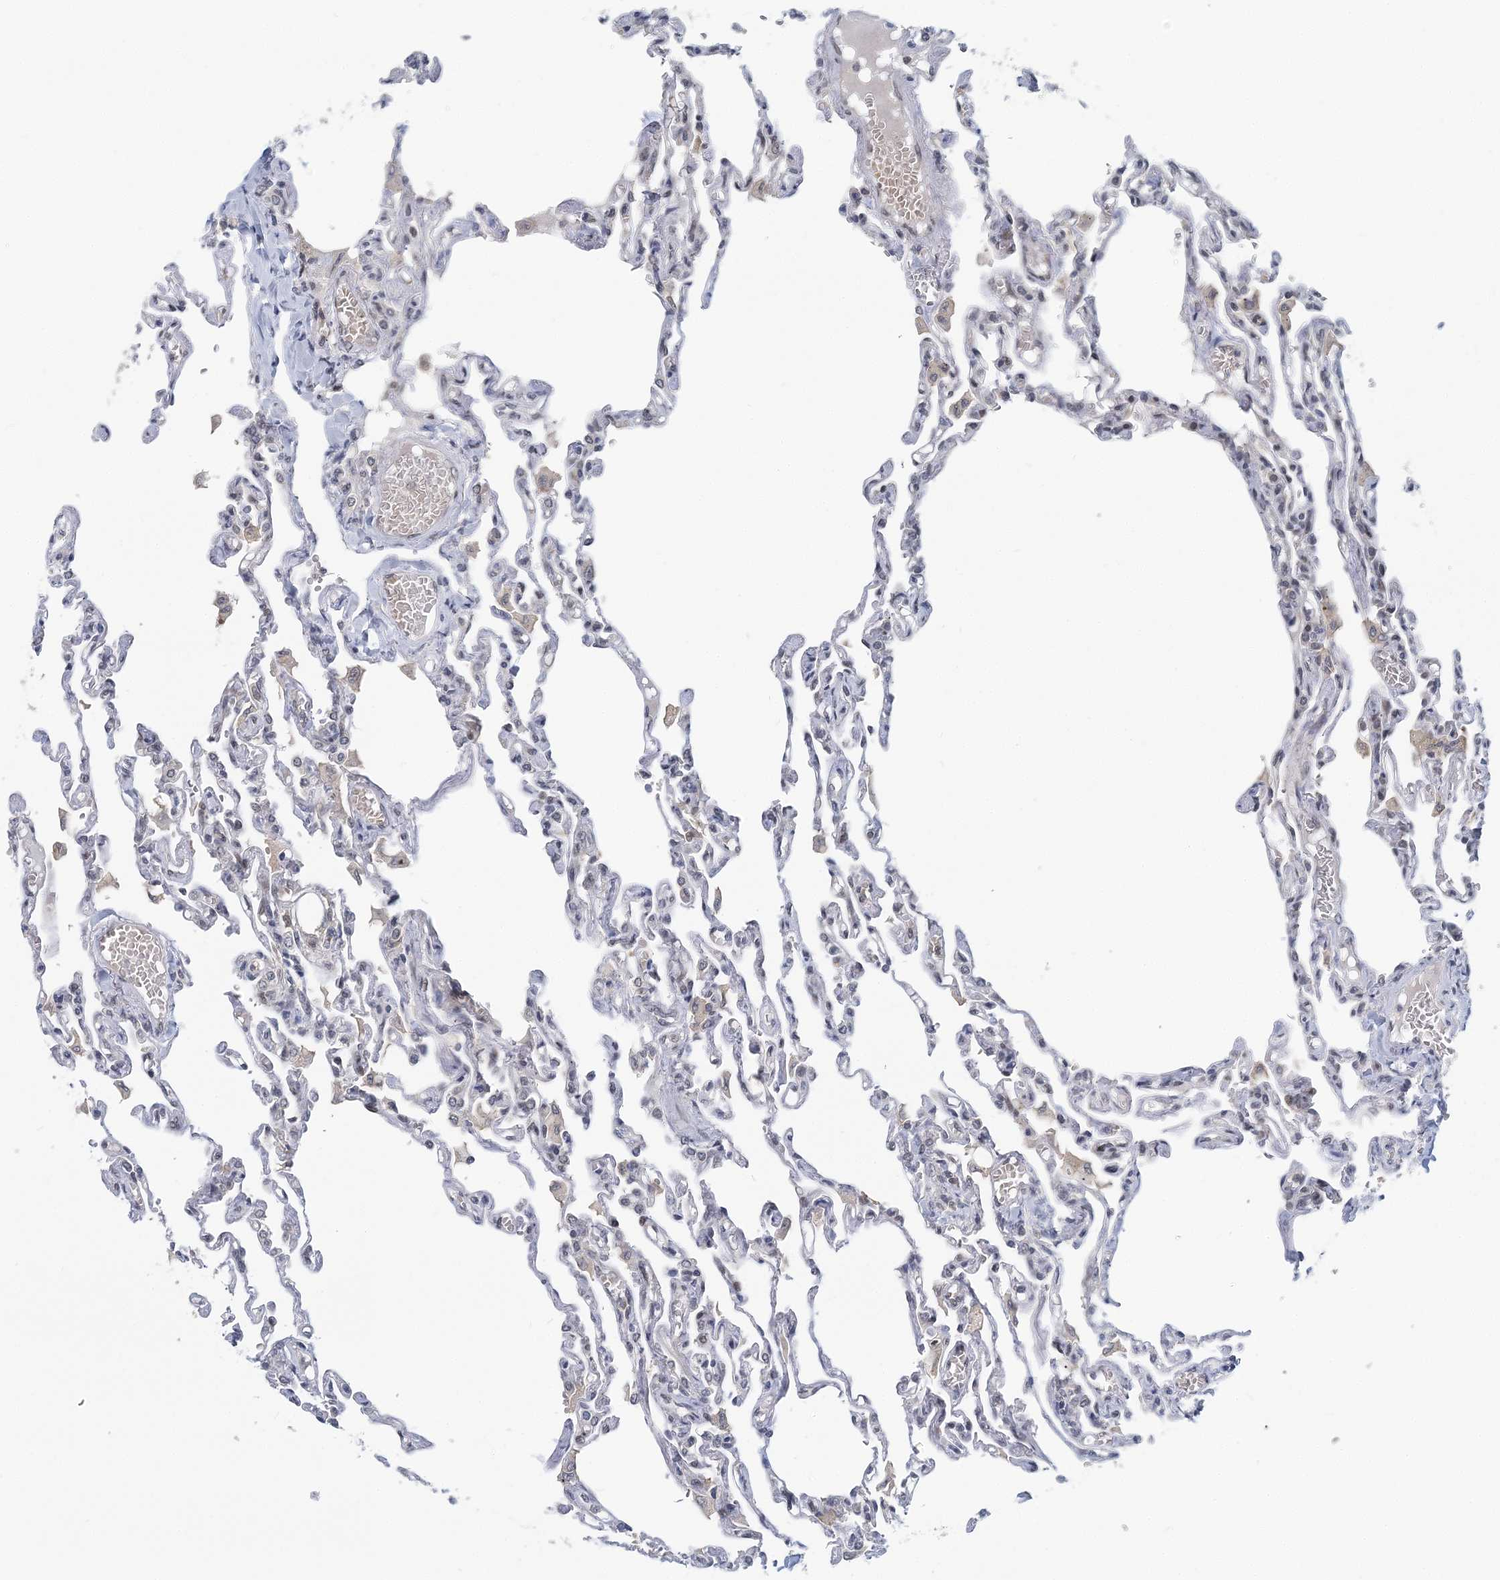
{"staining": {"intensity": "negative", "quantity": "none", "location": "none"}, "tissue": "lung", "cell_type": "Alveolar cells", "image_type": "normal", "snomed": [{"axis": "morphology", "description": "Normal tissue, NOS"}, {"axis": "topography", "description": "Lung"}], "caption": "High magnification brightfield microscopy of unremarkable lung stained with DAB (3,3'-diaminobenzidine) (brown) and counterstained with hematoxylin (blue): alveolar cells show no significant staining. (Brightfield microscopy of DAB (3,3'-diaminobenzidine) IHC at high magnification).", "gene": "HYCC2", "patient": {"sex": "male", "age": 21}}